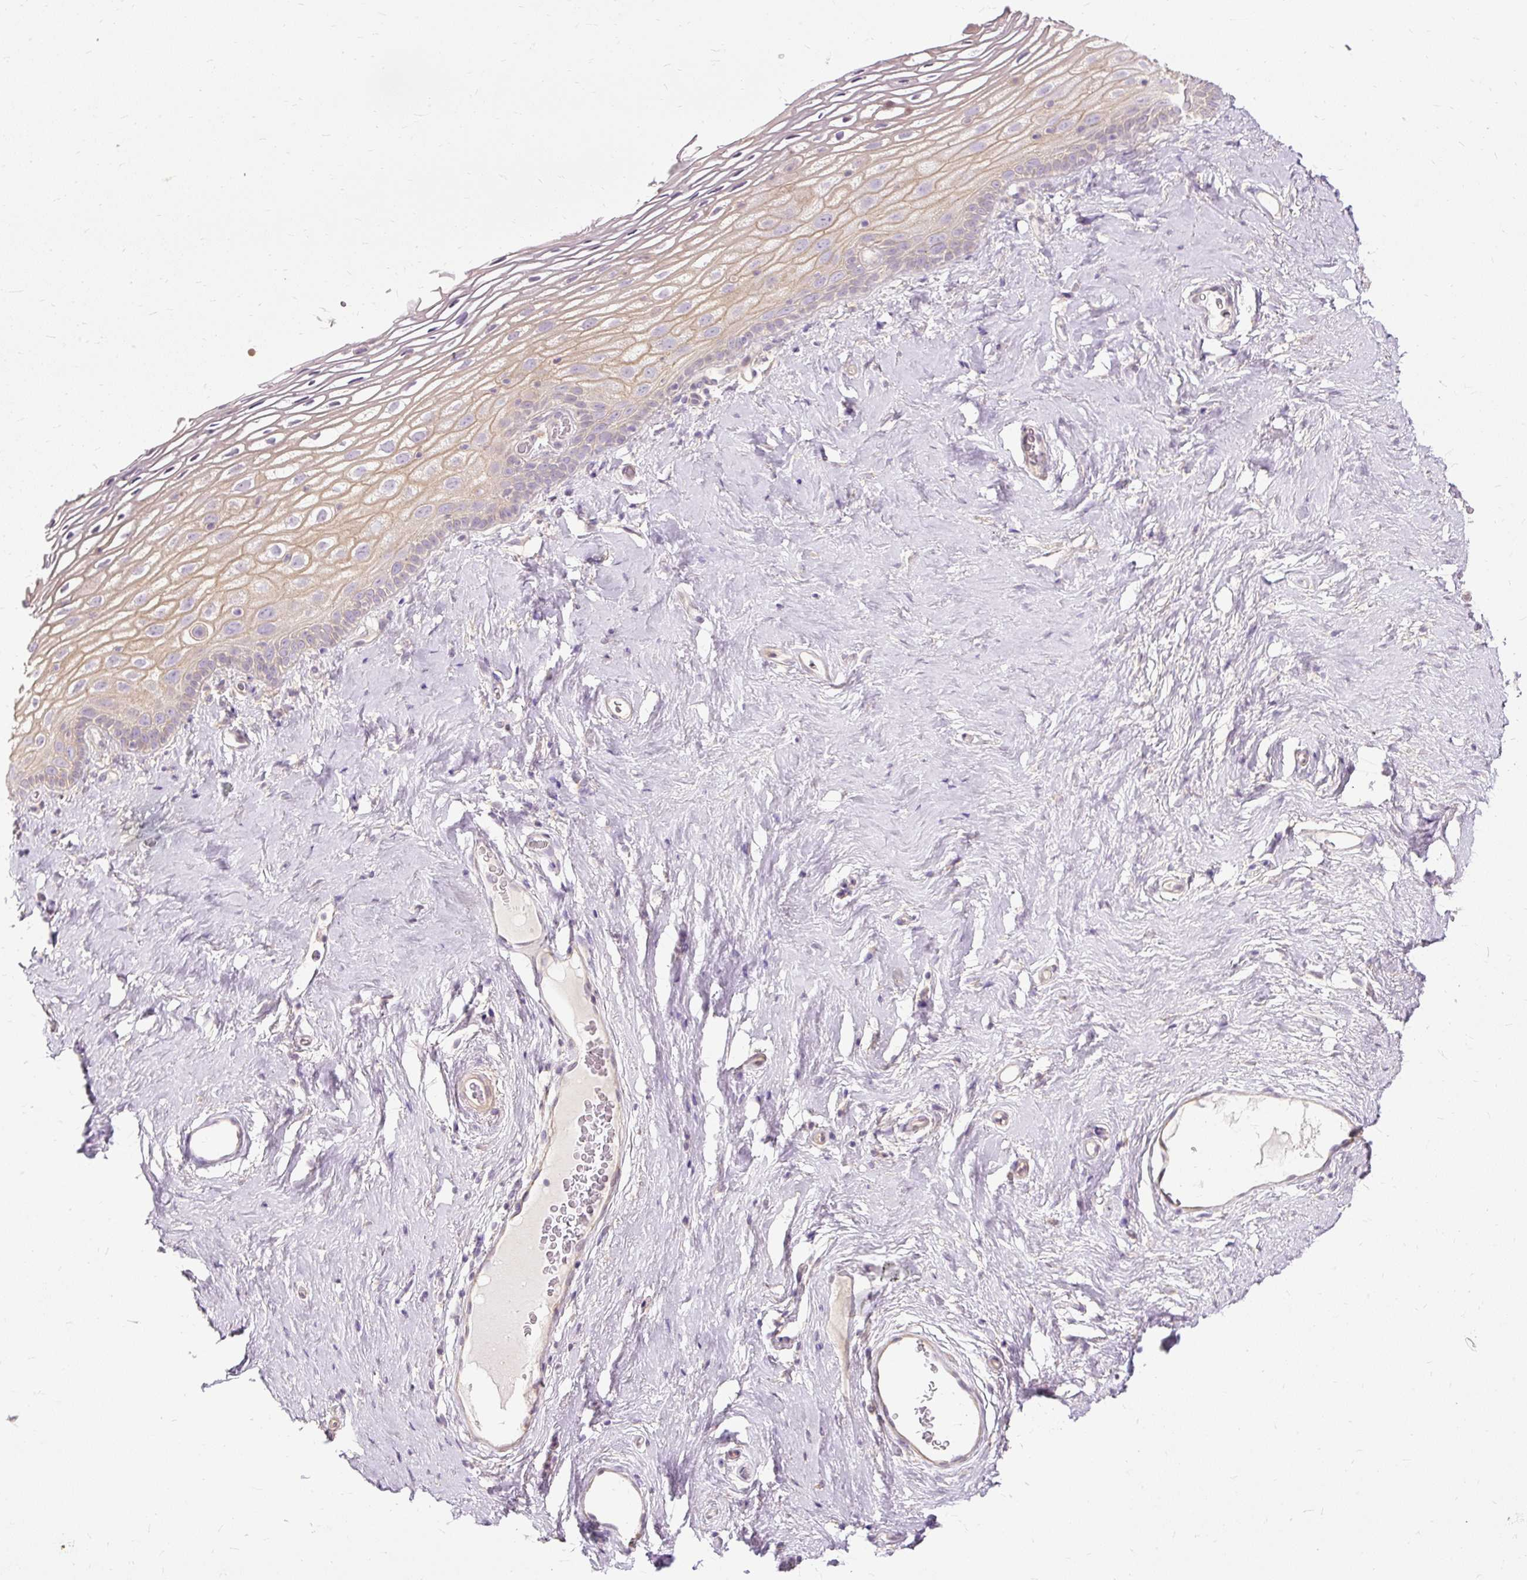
{"staining": {"intensity": "weak", "quantity": "<25%", "location": "cytoplasmic/membranous"}, "tissue": "vagina", "cell_type": "Squamous epithelial cells", "image_type": "normal", "snomed": [{"axis": "morphology", "description": "Normal tissue, NOS"}, {"axis": "morphology", "description": "Adenocarcinoma, NOS"}, {"axis": "topography", "description": "Rectum"}, {"axis": "topography", "description": "Vagina"}, {"axis": "topography", "description": "Peripheral nerve tissue"}], "caption": "Immunohistochemistry (IHC) of unremarkable human vagina displays no expression in squamous epithelial cells.", "gene": "TSPAN8", "patient": {"sex": "female", "age": 71}}